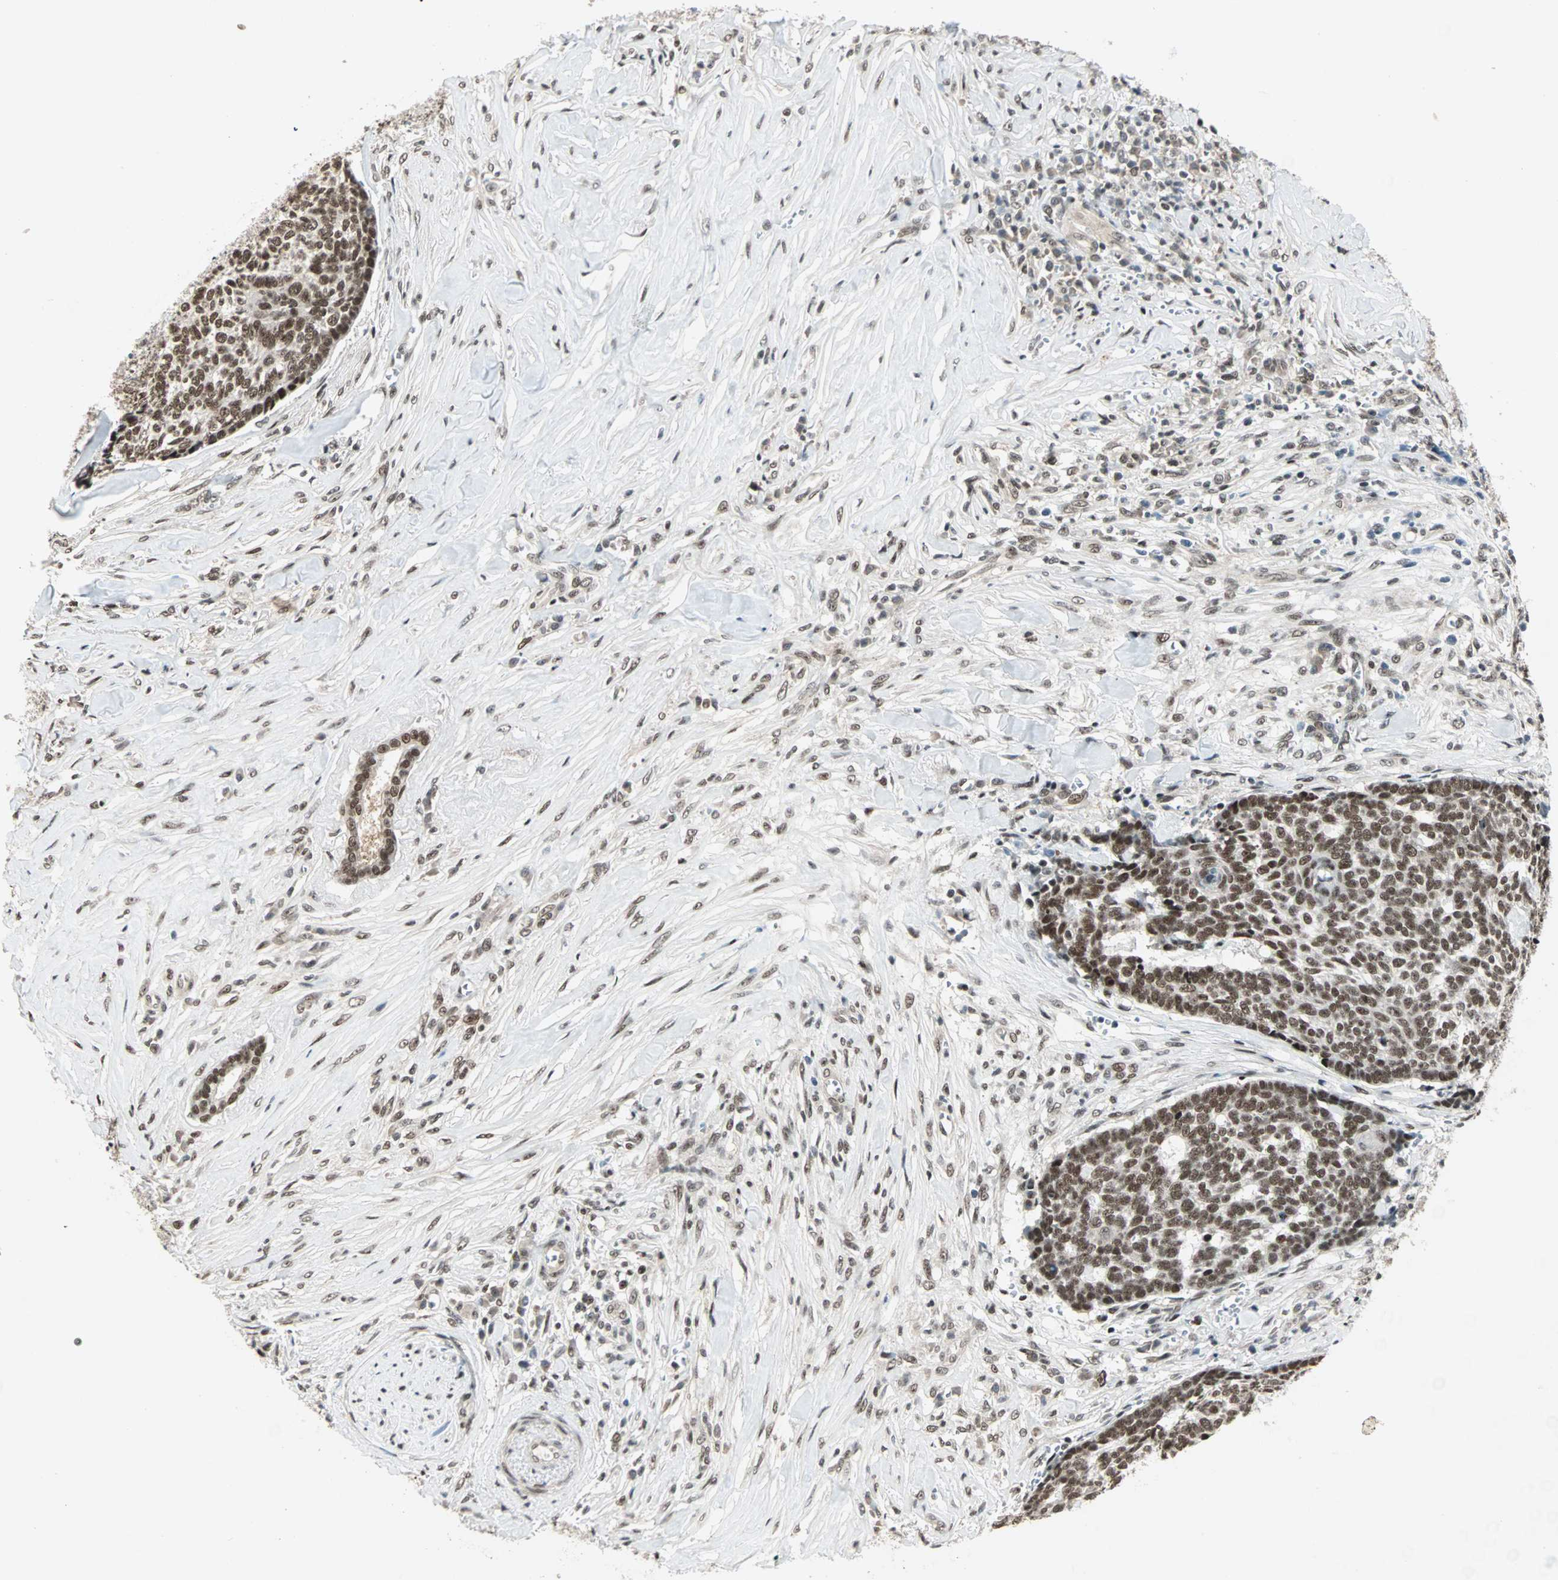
{"staining": {"intensity": "strong", "quantity": ">75%", "location": "nuclear"}, "tissue": "skin cancer", "cell_type": "Tumor cells", "image_type": "cancer", "snomed": [{"axis": "morphology", "description": "Basal cell carcinoma"}, {"axis": "topography", "description": "Skin"}], "caption": "High-power microscopy captured an IHC histopathology image of skin cancer (basal cell carcinoma), revealing strong nuclear staining in about >75% of tumor cells.", "gene": "BLM", "patient": {"sex": "male", "age": 84}}